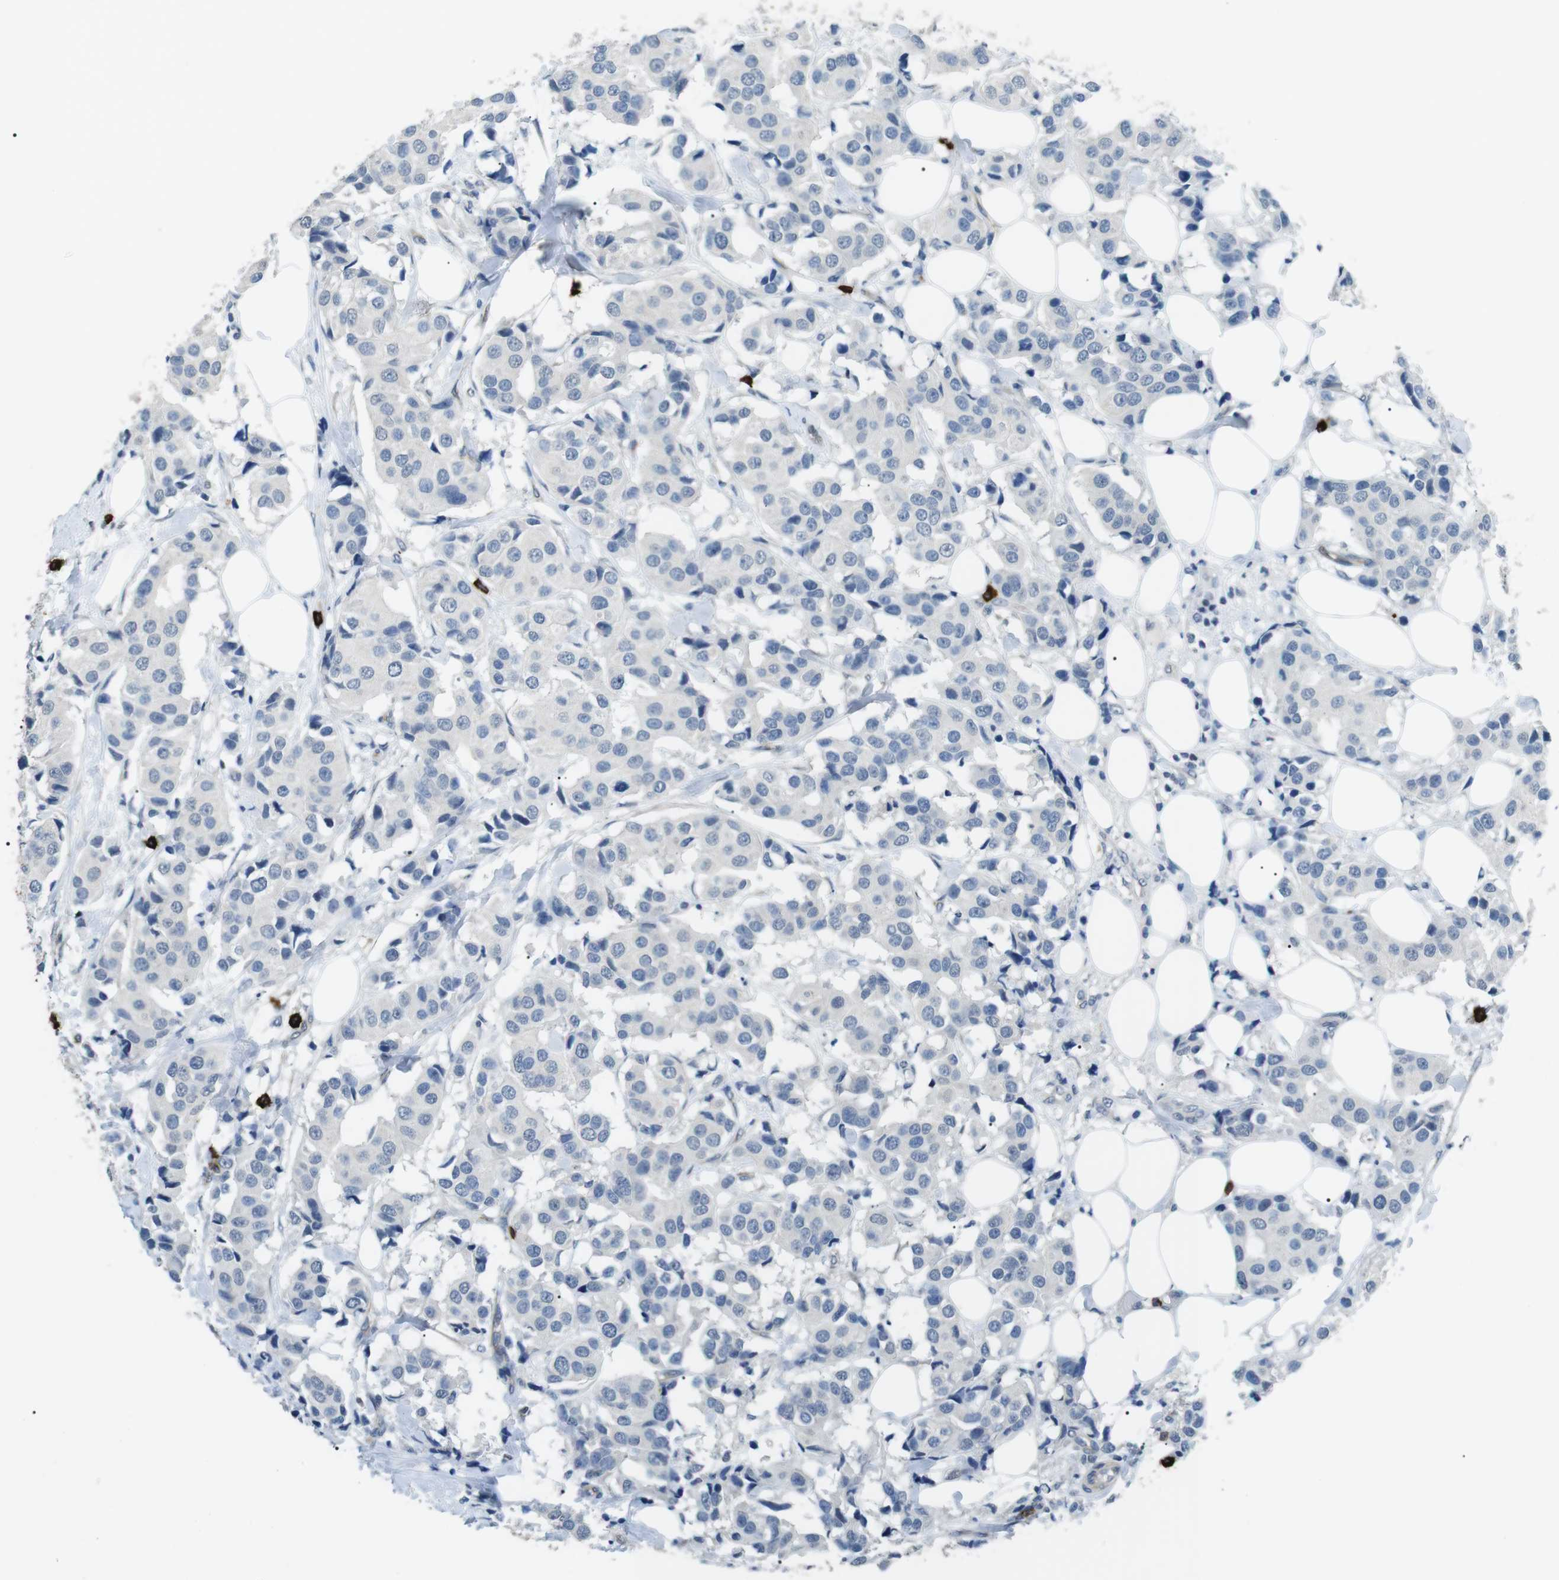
{"staining": {"intensity": "negative", "quantity": "none", "location": "none"}, "tissue": "breast cancer", "cell_type": "Tumor cells", "image_type": "cancer", "snomed": [{"axis": "morphology", "description": "Normal tissue, NOS"}, {"axis": "morphology", "description": "Duct carcinoma"}, {"axis": "topography", "description": "Breast"}], "caption": "IHC of human breast cancer shows no expression in tumor cells.", "gene": "GZMM", "patient": {"sex": "female", "age": 39}}